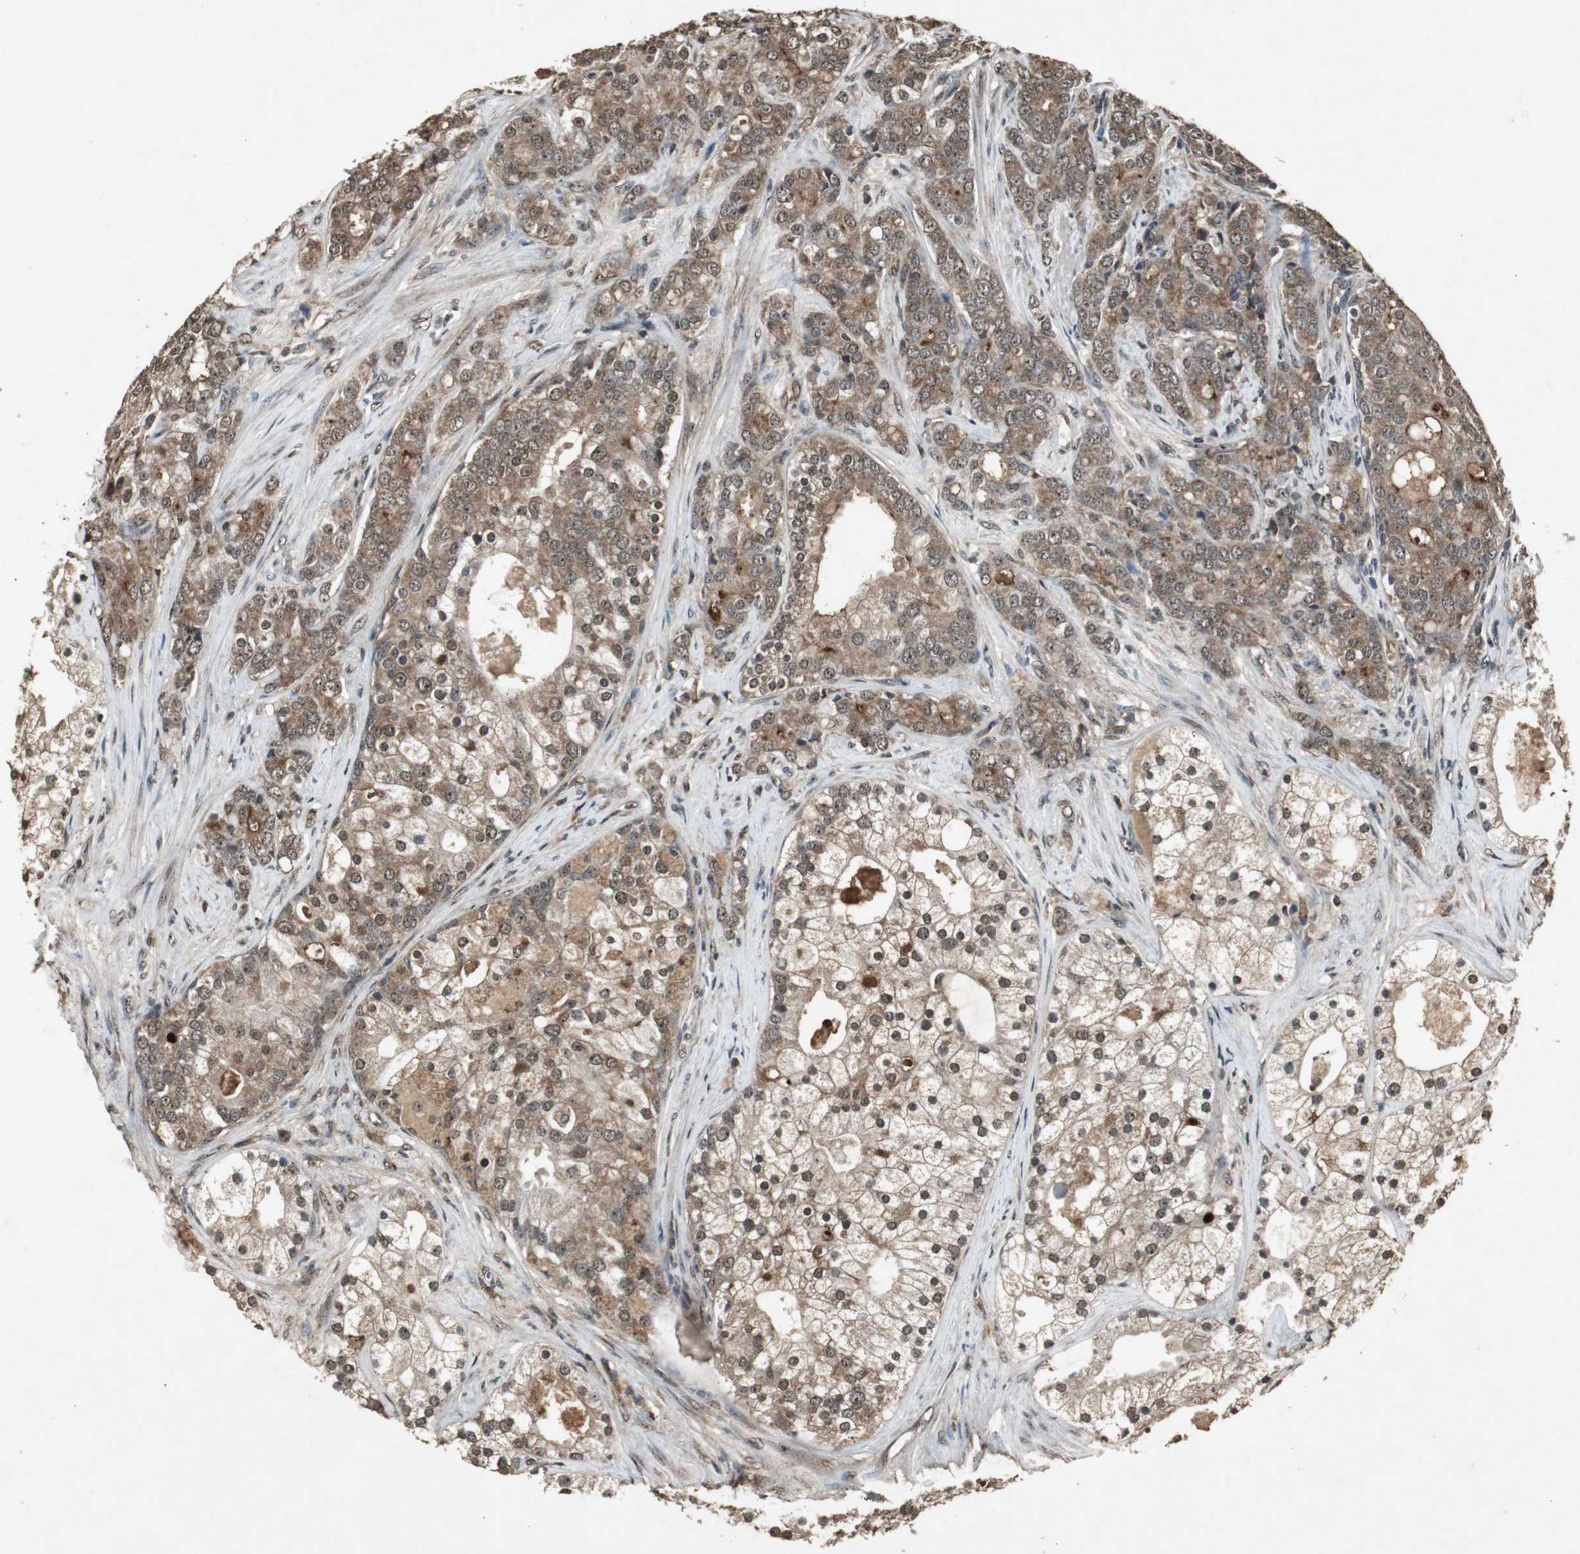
{"staining": {"intensity": "moderate", "quantity": ">75%", "location": "cytoplasmic/membranous,nuclear"}, "tissue": "prostate cancer", "cell_type": "Tumor cells", "image_type": "cancer", "snomed": [{"axis": "morphology", "description": "Adenocarcinoma, Low grade"}, {"axis": "topography", "description": "Prostate"}], "caption": "This is a histology image of immunohistochemistry staining of prostate cancer (adenocarcinoma (low-grade)), which shows moderate staining in the cytoplasmic/membranous and nuclear of tumor cells.", "gene": "EMX1", "patient": {"sex": "male", "age": 58}}